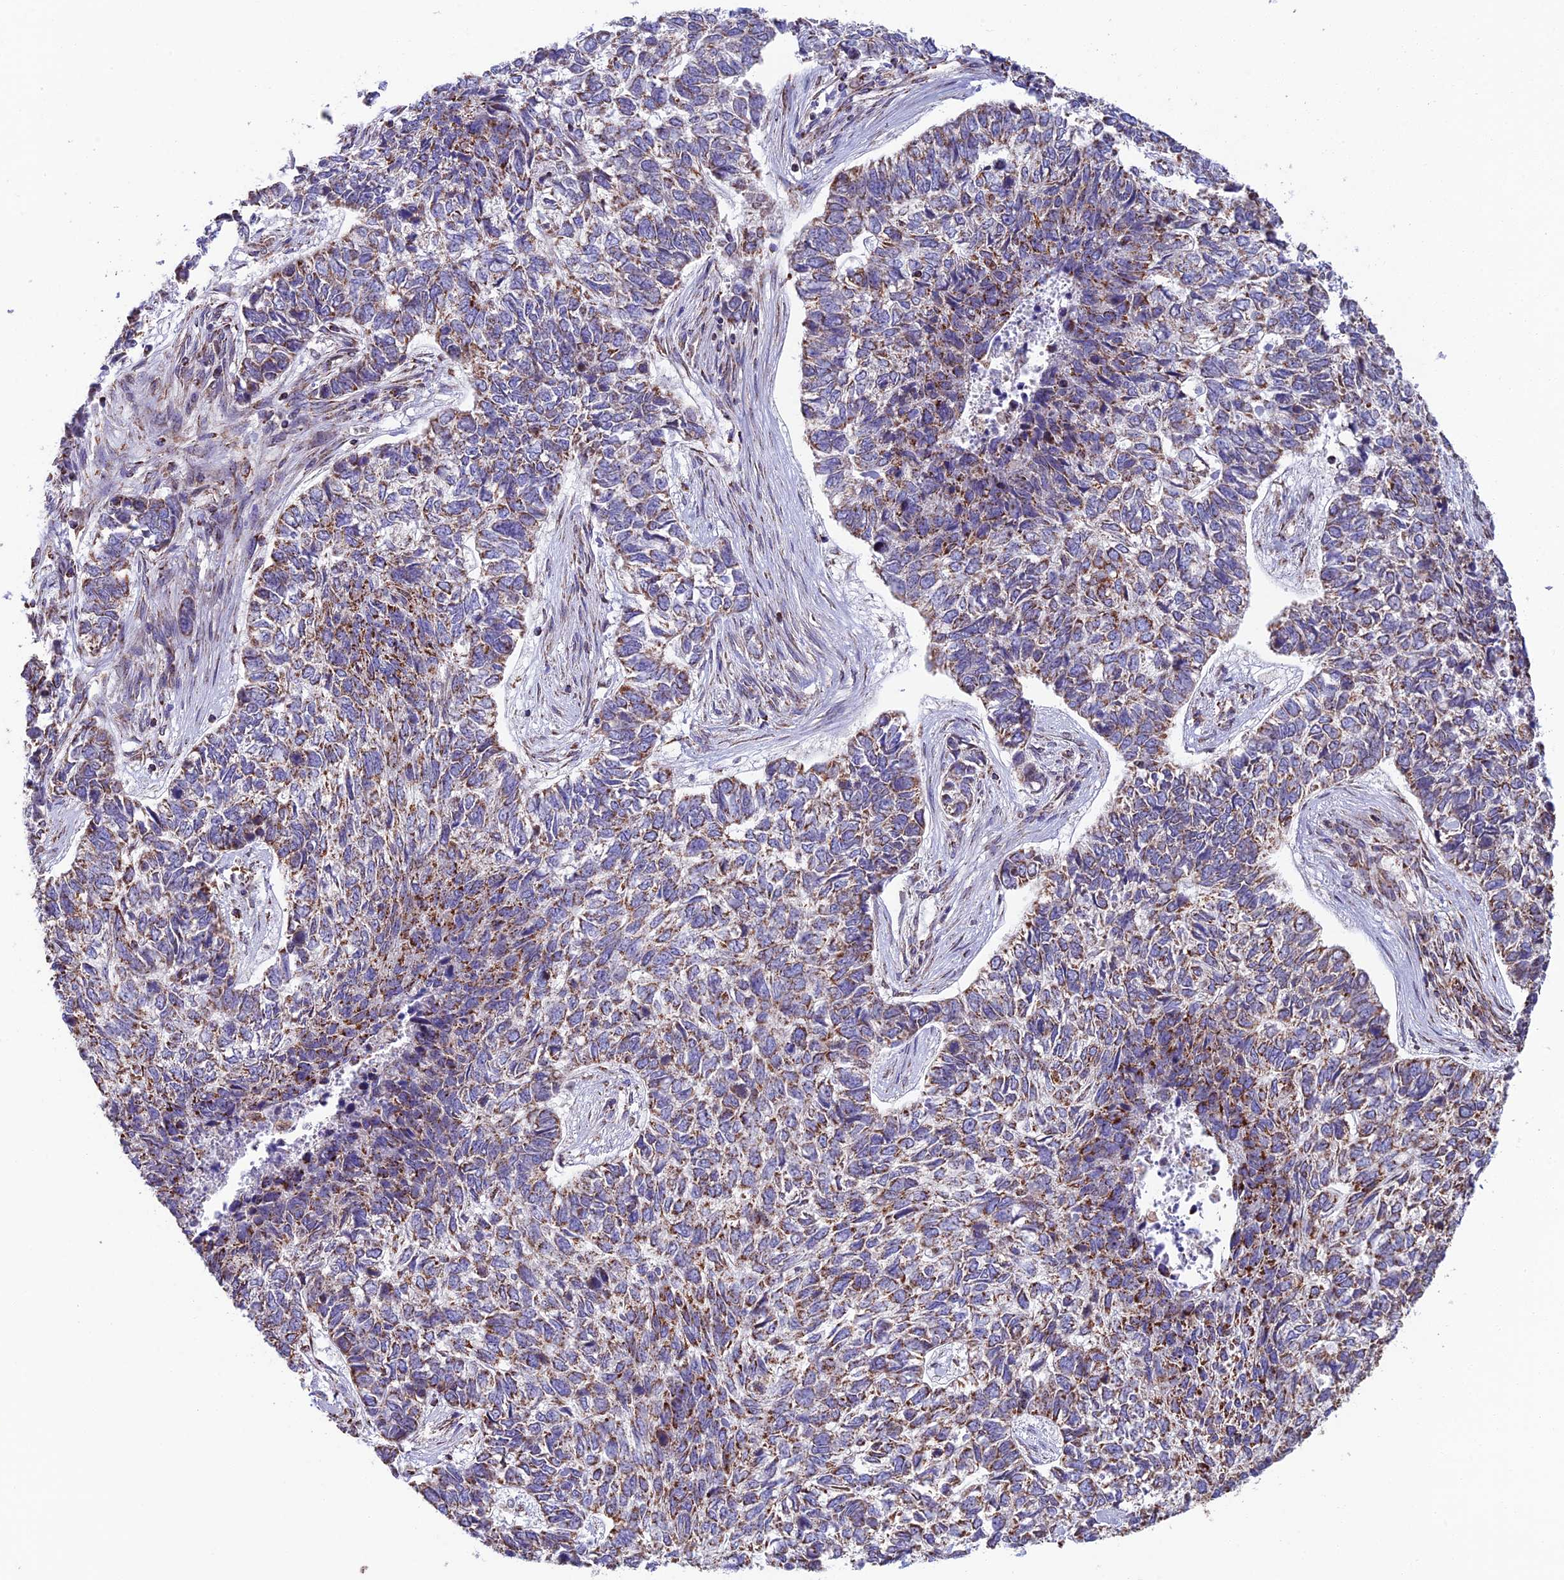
{"staining": {"intensity": "strong", "quantity": "25%-75%", "location": "cytoplasmic/membranous"}, "tissue": "skin cancer", "cell_type": "Tumor cells", "image_type": "cancer", "snomed": [{"axis": "morphology", "description": "Basal cell carcinoma"}, {"axis": "topography", "description": "Skin"}], "caption": "Protein staining demonstrates strong cytoplasmic/membranous positivity in approximately 25%-75% of tumor cells in skin cancer (basal cell carcinoma). Immunohistochemistry stains the protein in brown and the nuclei are stained blue.", "gene": "CS", "patient": {"sex": "female", "age": 65}}